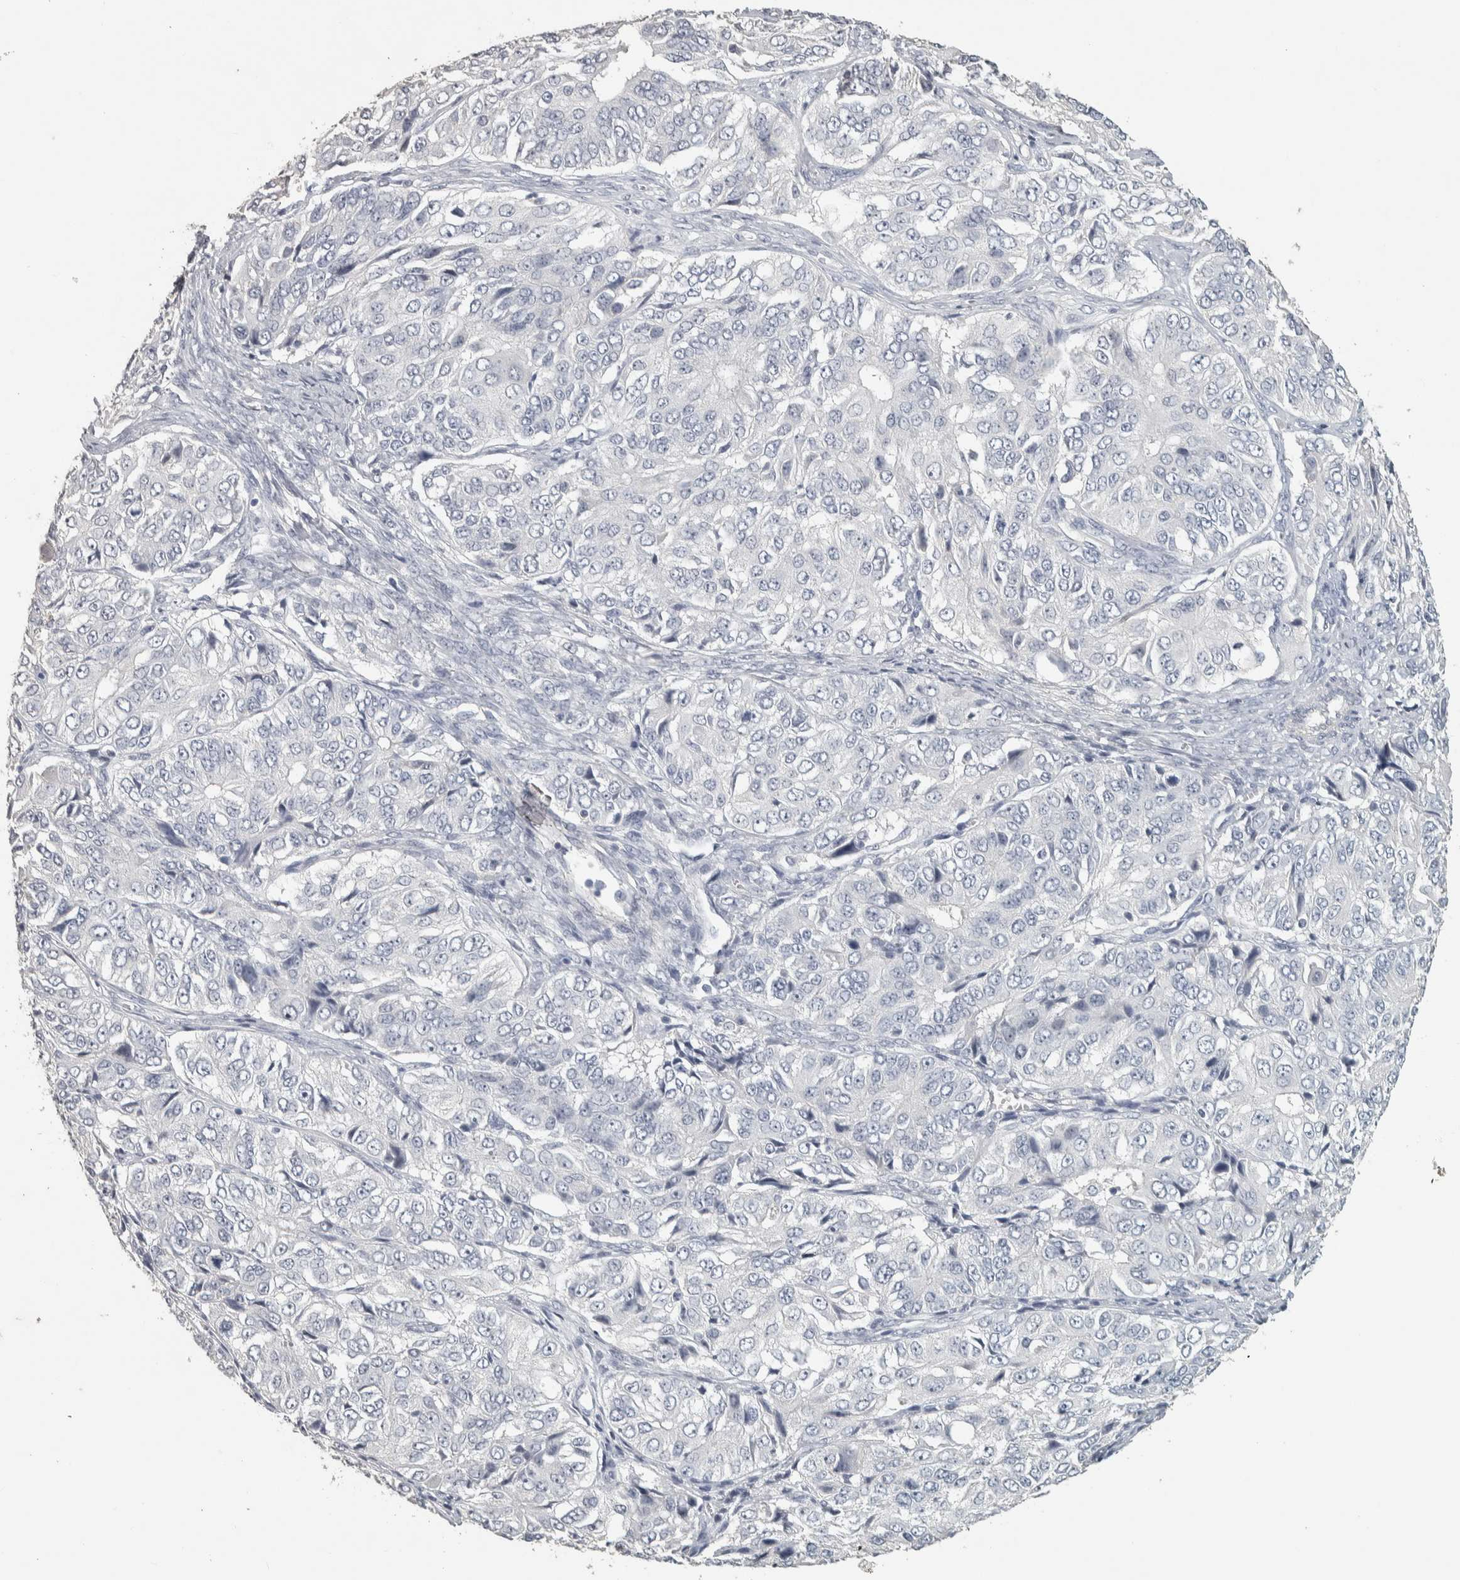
{"staining": {"intensity": "negative", "quantity": "none", "location": "none"}, "tissue": "ovarian cancer", "cell_type": "Tumor cells", "image_type": "cancer", "snomed": [{"axis": "morphology", "description": "Carcinoma, endometroid"}, {"axis": "topography", "description": "Ovary"}], "caption": "Immunohistochemistry photomicrograph of human ovarian cancer stained for a protein (brown), which shows no expression in tumor cells. The staining was performed using DAB (3,3'-diaminobenzidine) to visualize the protein expression in brown, while the nuclei were stained in blue with hematoxylin (Magnification: 20x).", "gene": "DCAF10", "patient": {"sex": "female", "age": 51}}